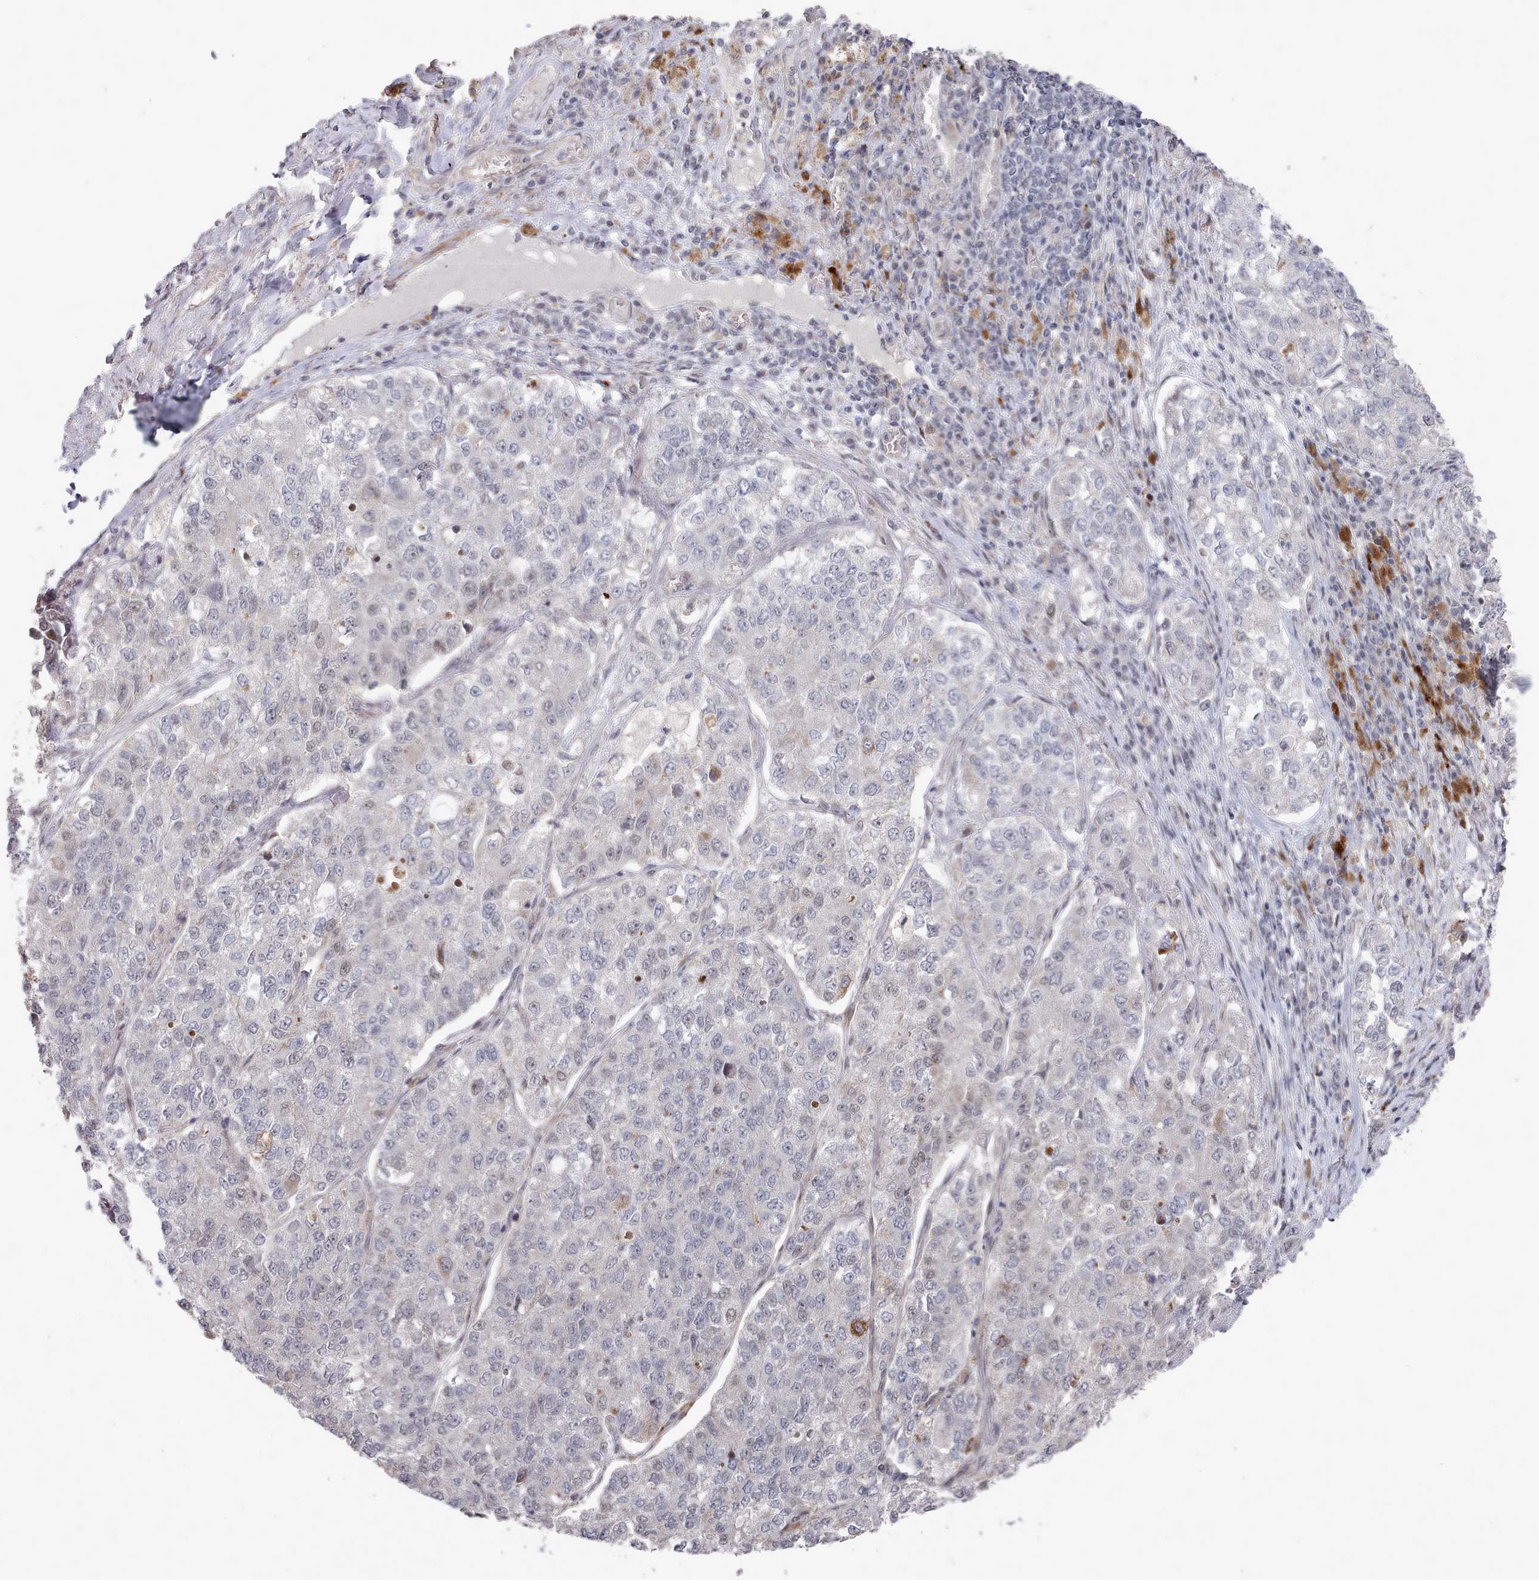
{"staining": {"intensity": "negative", "quantity": "none", "location": "none"}, "tissue": "lung cancer", "cell_type": "Tumor cells", "image_type": "cancer", "snomed": [{"axis": "morphology", "description": "Adenocarcinoma, NOS"}, {"axis": "topography", "description": "Lung"}], "caption": "DAB immunohistochemical staining of lung cancer exhibits no significant positivity in tumor cells. Nuclei are stained in blue.", "gene": "CPSF4", "patient": {"sex": "male", "age": 49}}